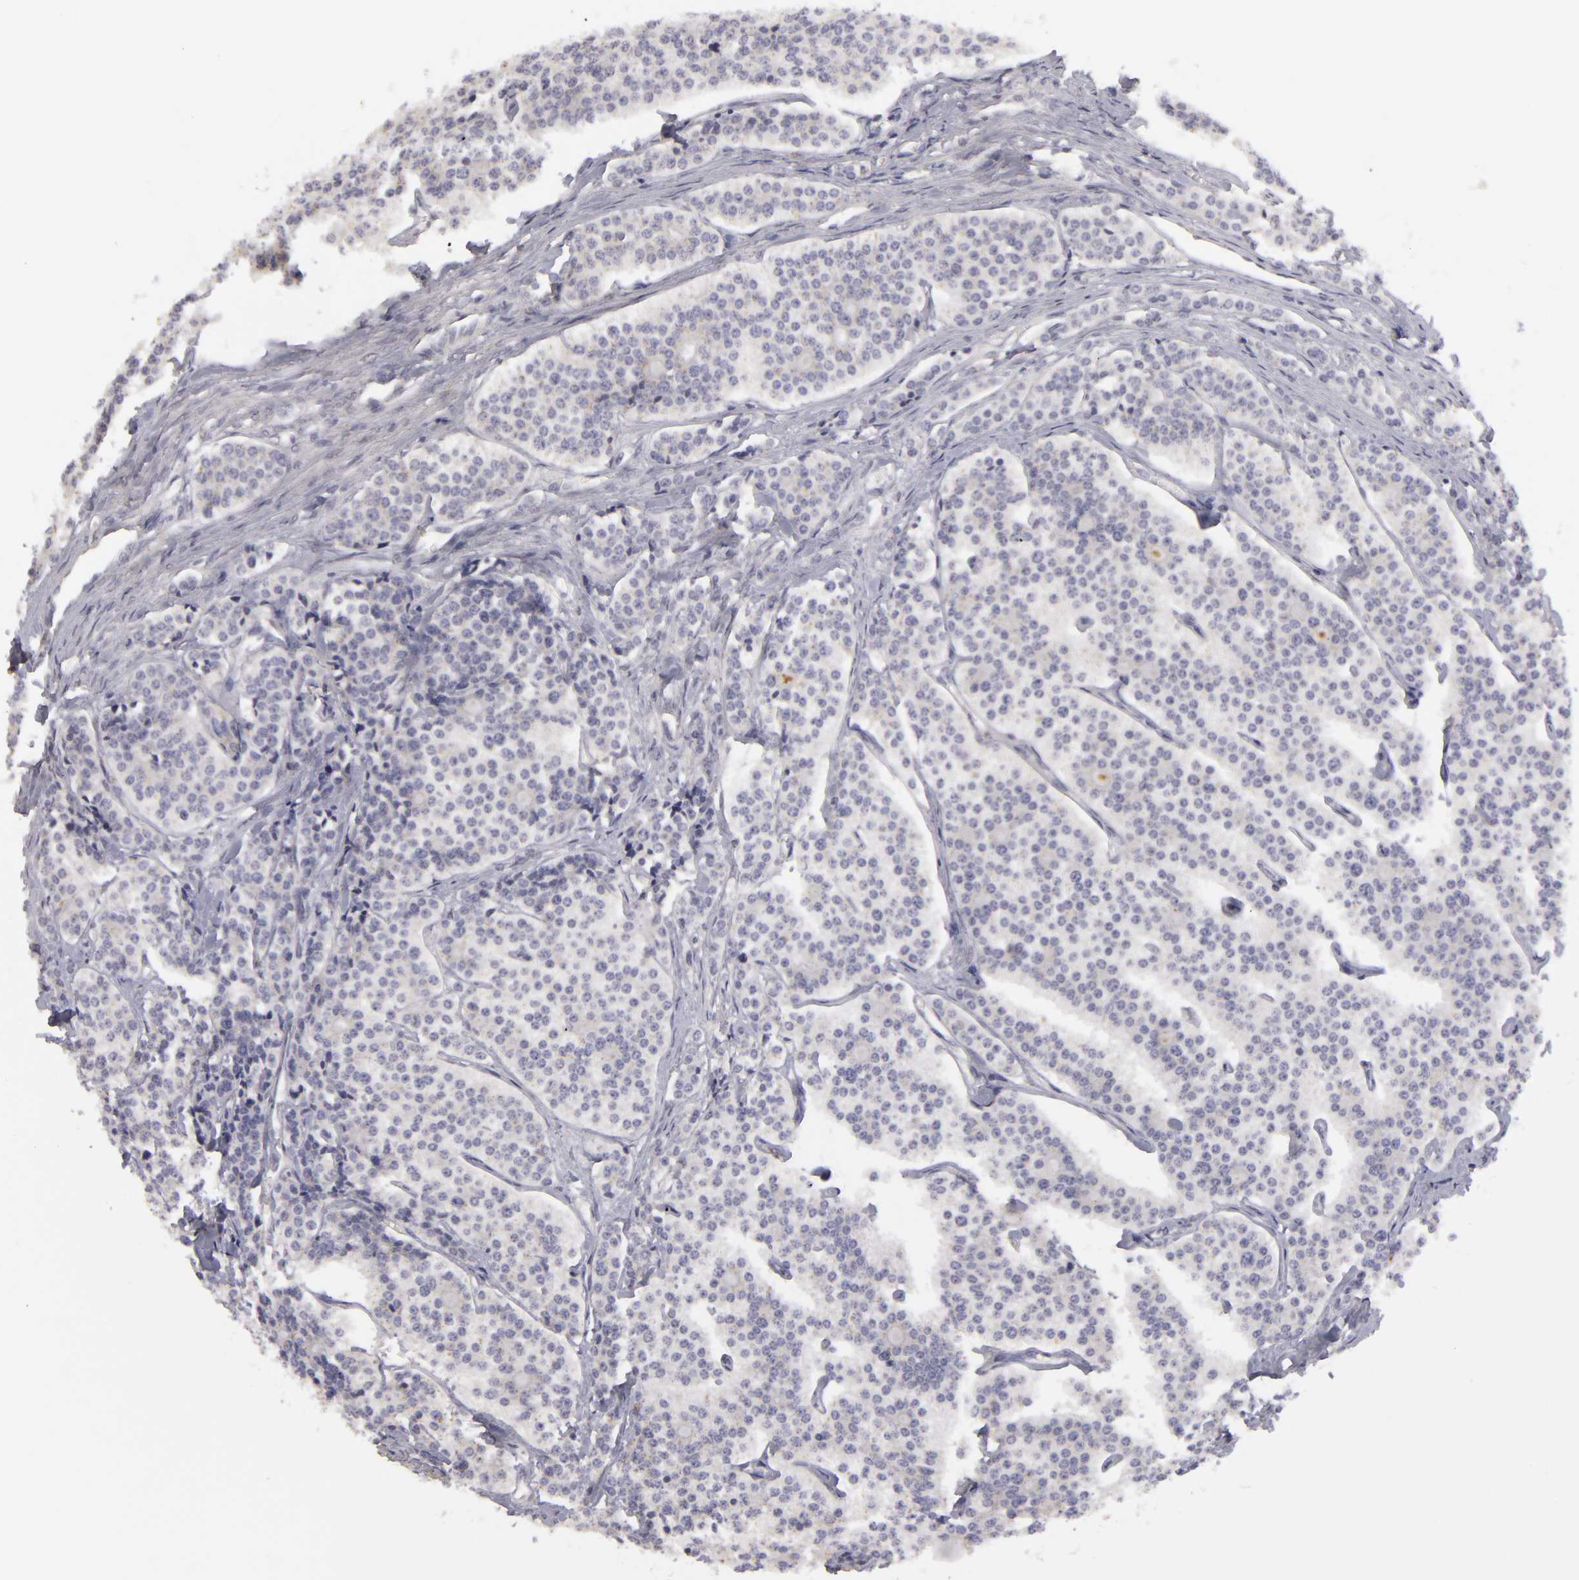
{"staining": {"intensity": "negative", "quantity": "none", "location": "none"}, "tissue": "carcinoid", "cell_type": "Tumor cells", "image_type": "cancer", "snomed": [{"axis": "morphology", "description": "Carcinoid, malignant, NOS"}, {"axis": "topography", "description": "Small intestine"}], "caption": "Immunohistochemical staining of malignant carcinoid displays no significant staining in tumor cells.", "gene": "EFS", "patient": {"sex": "male", "age": 63}}